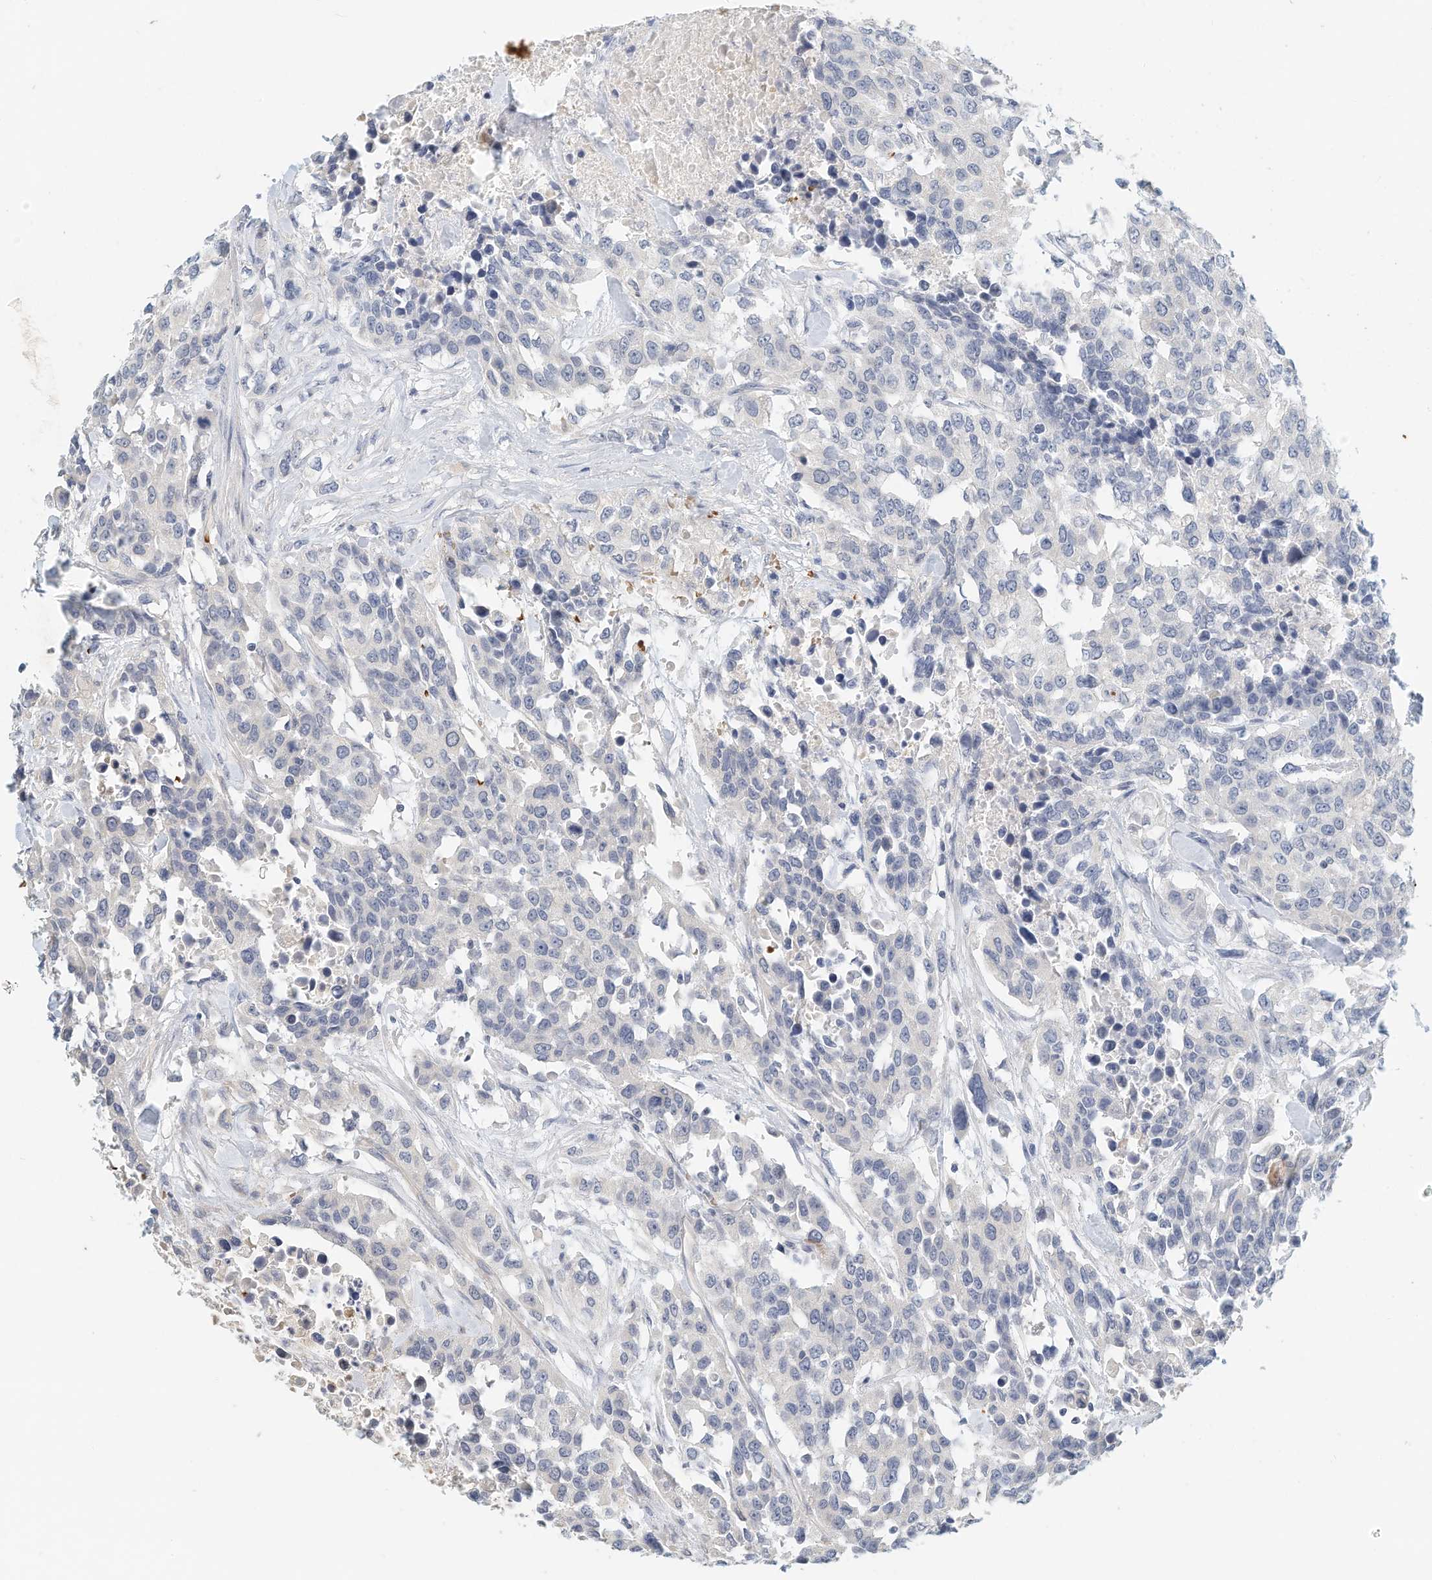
{"staining": {"intensity": "negative", "quantity": "none", "location": "none"}, "tissue": "urothelial cancer", "cell_type": "Tumor cells", "image_type": "cancer", "snomed": [{"axis": "morphology", "description": "Urothelial carcinoma, High grade"}, {"axis": "topography", "description": "Urinary bladder"}], "caption": "This is a histopathology image of immunohistochemistry (IHC) staining of urothelial cancer, which shows no expression in tumor cells. The staining is performed using DAB (3,3'-diaminobenzidine) brown chromogen with nuclei counter-stained in using hematoxylin.", "gene": "RCAN3", "patient": {"sex": "female", "age": 80}}